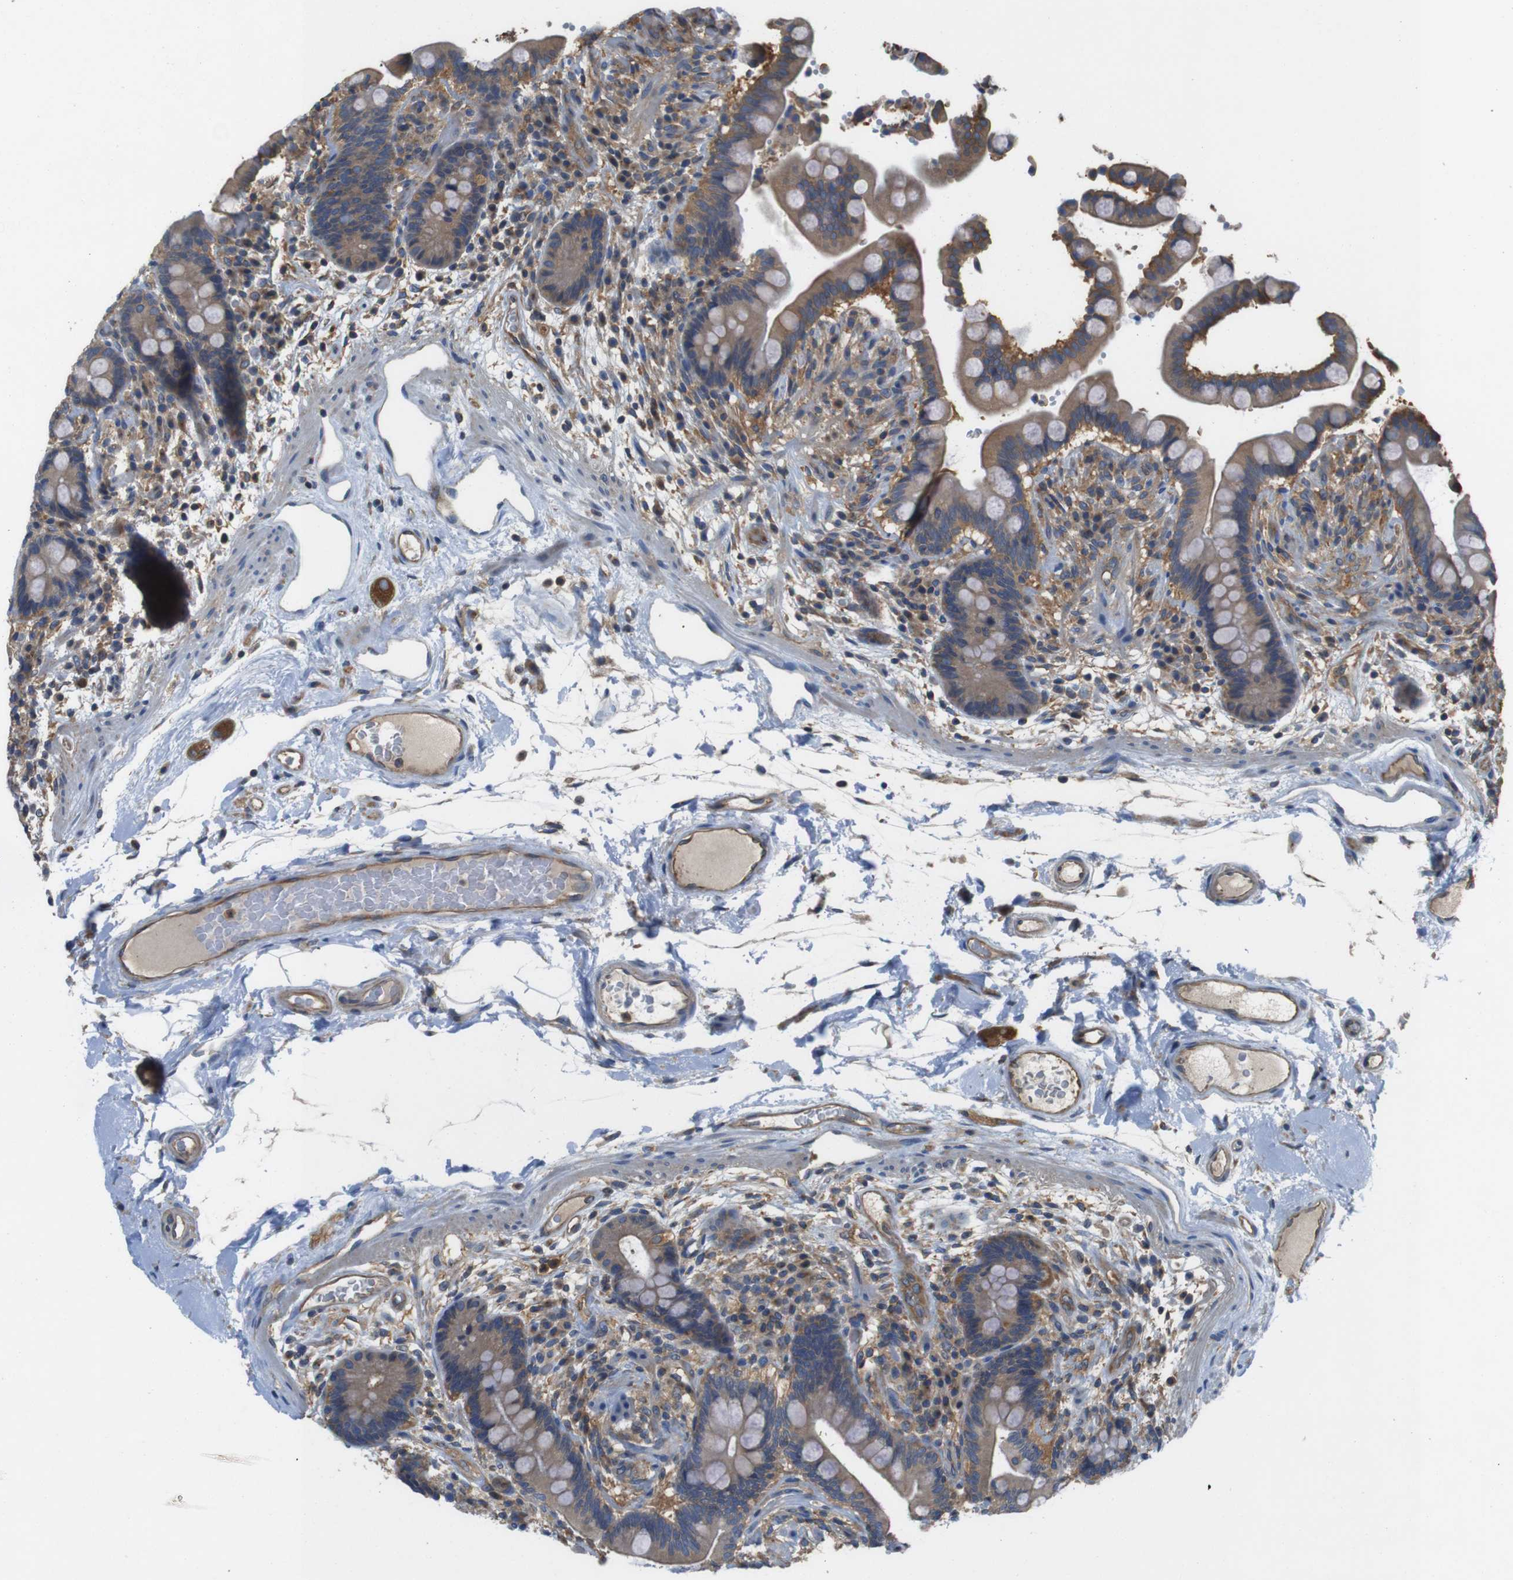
{"staining": {"intensity": "moderate", "quantity": "25%-75%", "location": "cytoplasmic/membranous"}, "tissue": "colon", "cell_type": "Endothelial cells", "image_type": "normal", "snomed": [{"axis": "morphology", "description": "Normal tissue, NOS"}, {"axis": "topography", "description": "Colon"}], "caption": "A high-resolution photomicrograph shows IHC staining of unremarkable colon, which reveals moderate cytoplasmic/membranous positivity in about 25%-75% of endothelial cells. The staining was performed using DAB, with brown indicating positive protein expression. Nuclei are stained blue with hematoxylin.", "gene": "DCTN1", "patient": {"sex": "male", "age": 73}}